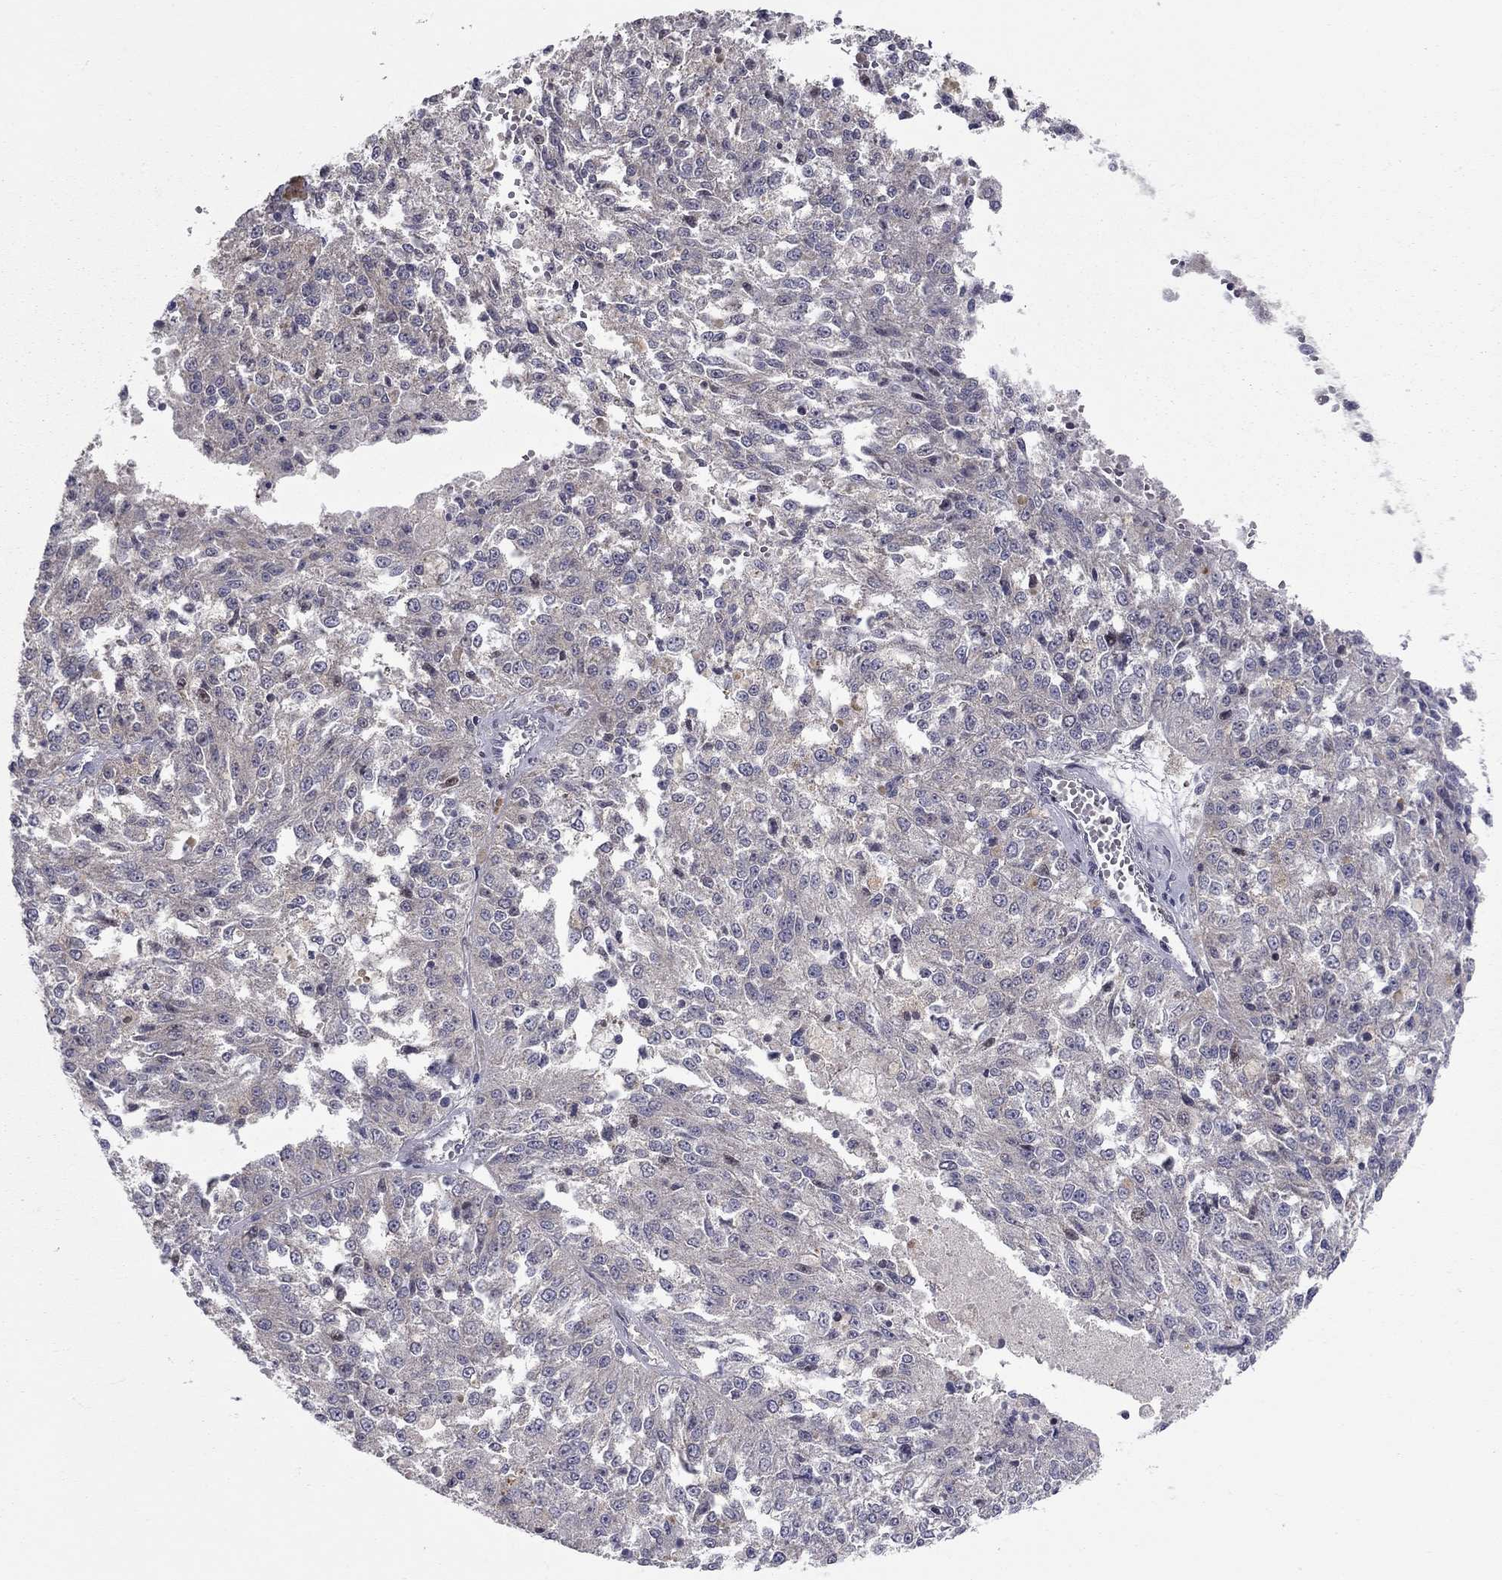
{"staining": {"intensity": "weak", "quantity": "25%-75%", "location": "cytoplasmic/membranous"}, "tissue": "melanoma", "cell_type": "Tumor cells", "image_type": "cancer", "snomed": [{"axis": "morphology", "description": "Malignant melanoma, Metastatic site"}, {"axis": "topography", "description": "Lymph node"}], "caption": "Melanoma stained with a protein marker exhibits weak staining in tumor cells.", "gene": "DUSP7", "patient": {"sex": "female", "age": 64}}